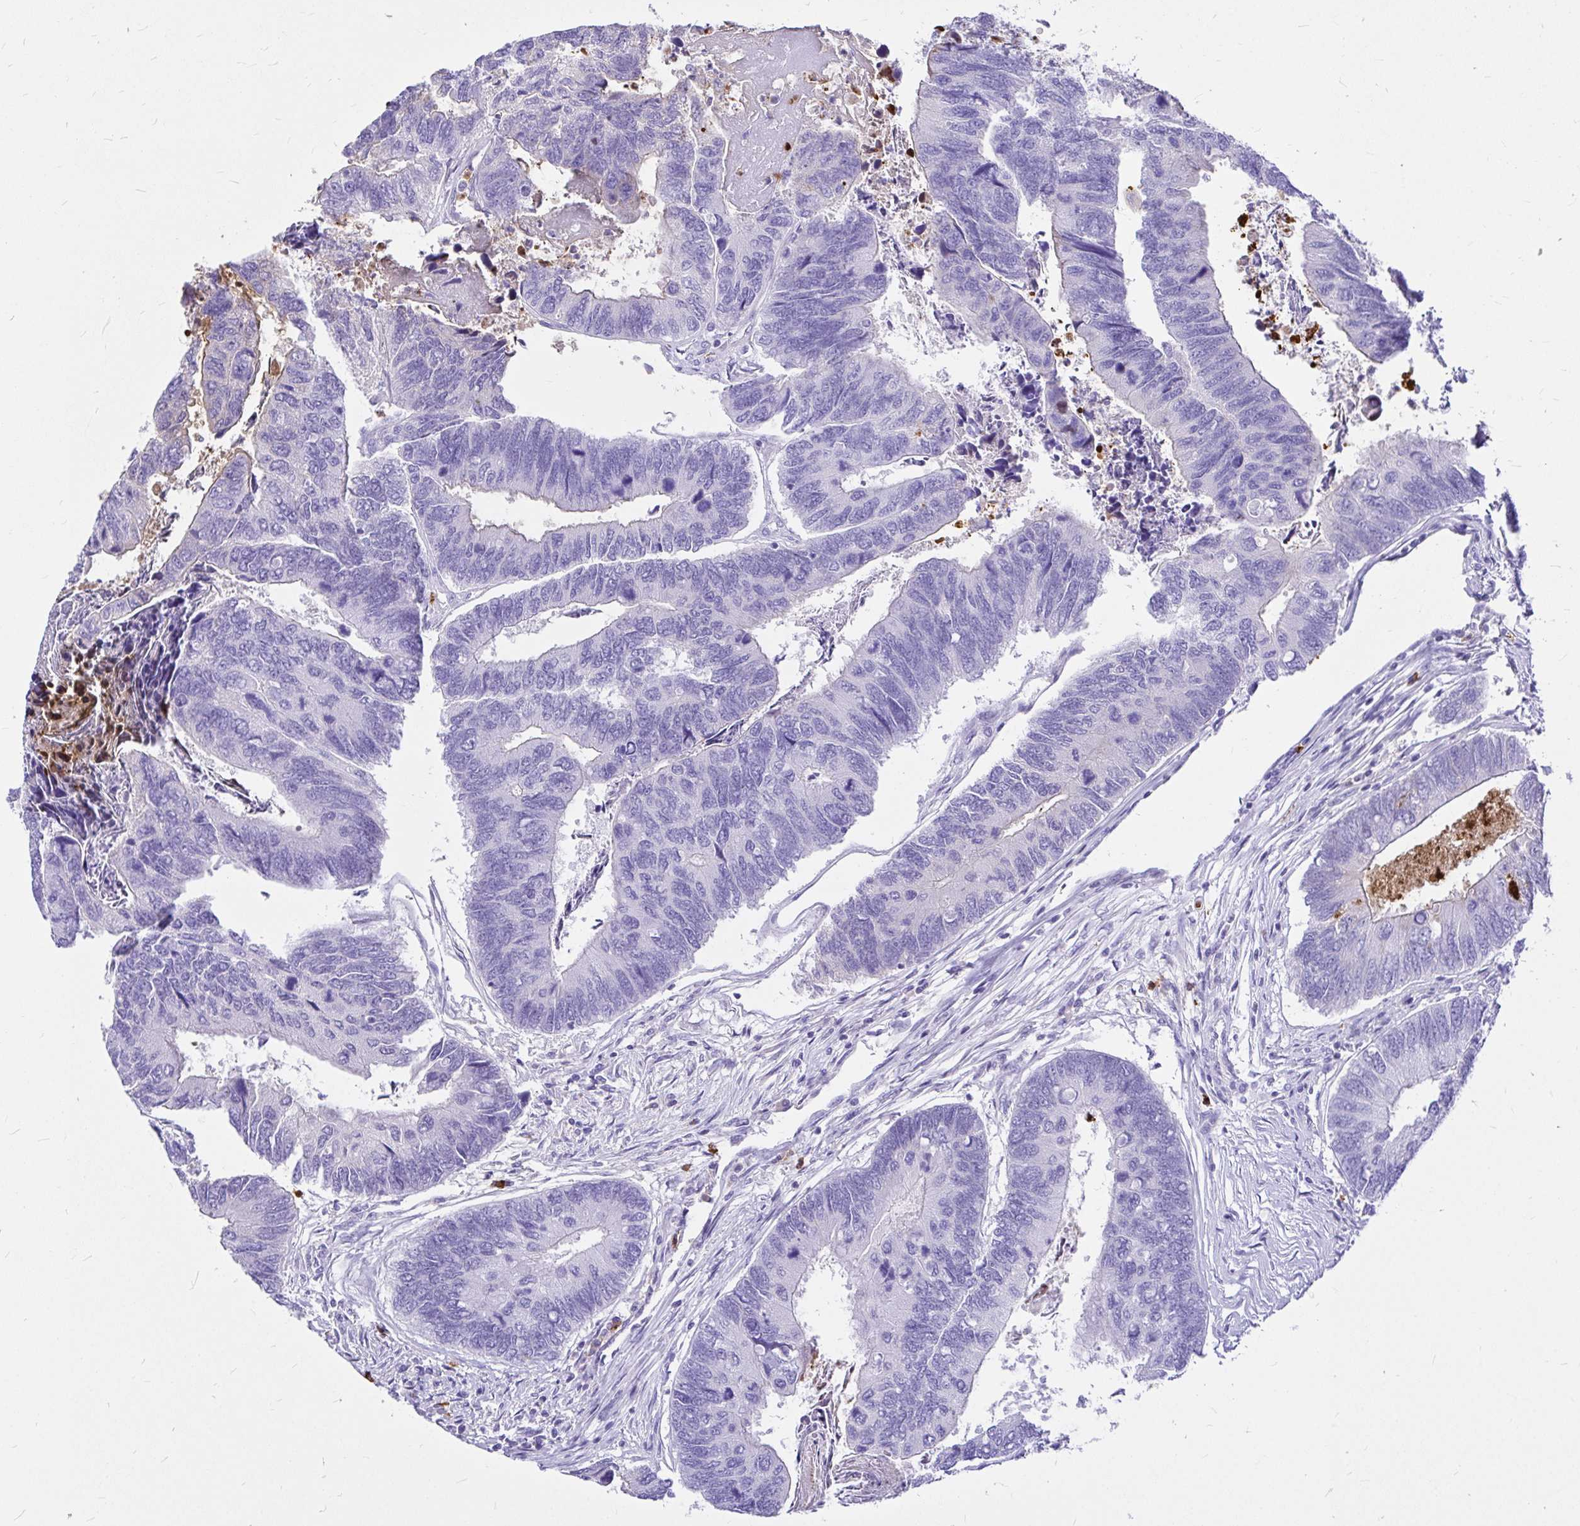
{"staining": {"intensity": "weak", "quantity": "<25%", "location": "cytoplasmic/membranous"}, "tissue": "colorectal cancer", "cell_type": "Tumor cells", "image_type": "cancer", "snomed": [{"axis": "morphology", "description": "Adenocarcinoma, NOS"}, {"axis": "topography", "description": "Colon"}], "caption": "IHC micrograph of adenocarcinoma (colorectal) stained for a protein (brown), which reveals no staining in tumor cells.", "gene": "CLEC1B", "patient": {"sex": "female", "age": 67}}